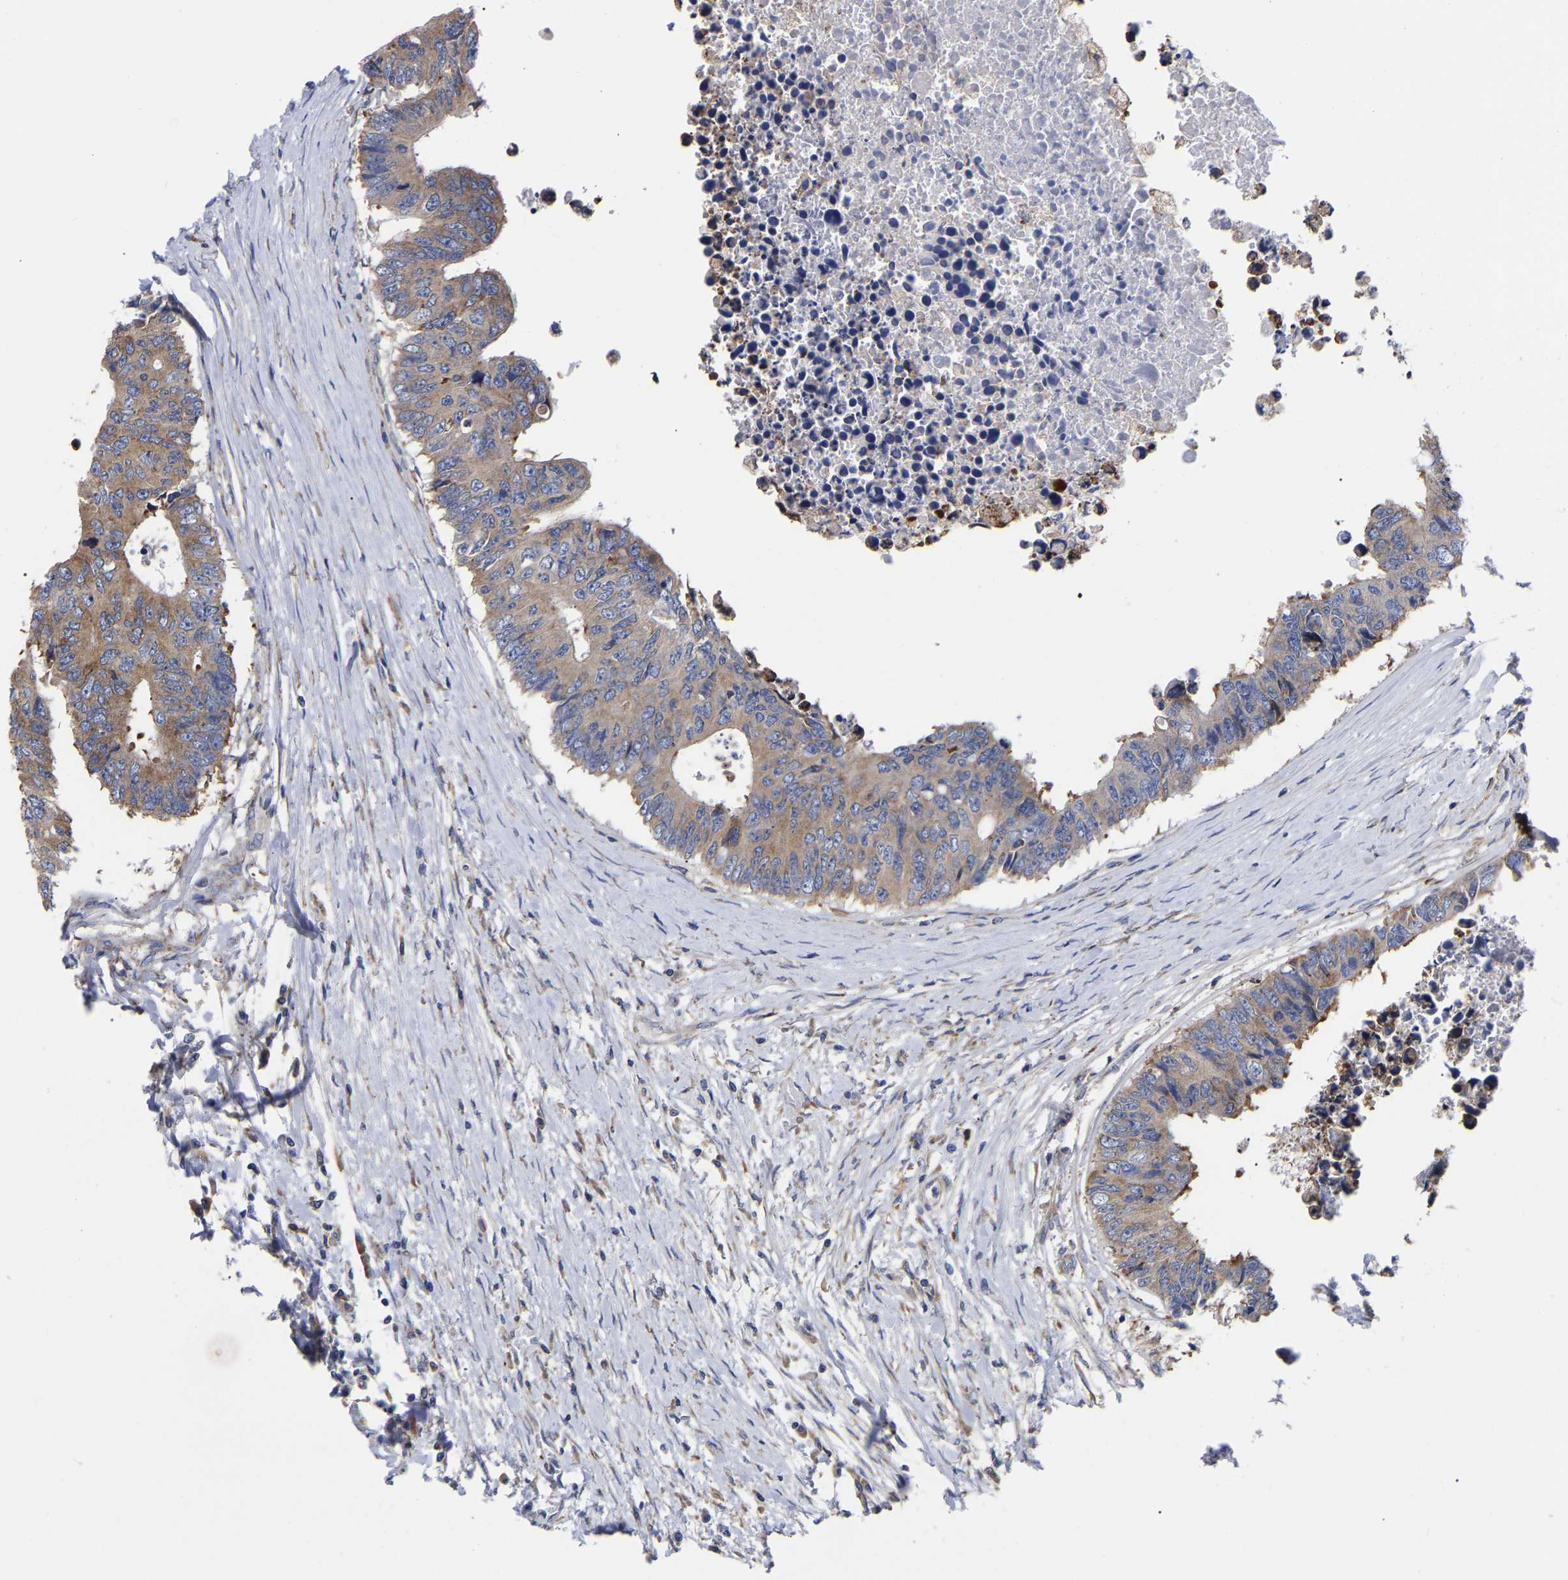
{"staining": {"intensity": "moderate", "quantity": ">75%", "location": "cytoplasmic/membranous"}, "tissue": "colorectal cancer", "cell_type": "Tumor cells", "image_type": "cancer", "snomed": [{"axis": "morphology", "description": "Adenocarcinoma, NOS"}, {"axis": "topography", "description": "Rectum"}], "caption": "Colorectal adenocarcinoma stained with DAB IHC reveals medium levels of moderate cytoplasmic/membranous positivity in approximately >75% of tumor cells. (Brightfield microscopy of DAB IHC at high magnification).", "gene": "CFAP298", "patient": {"sex": "male", "age": 84}}